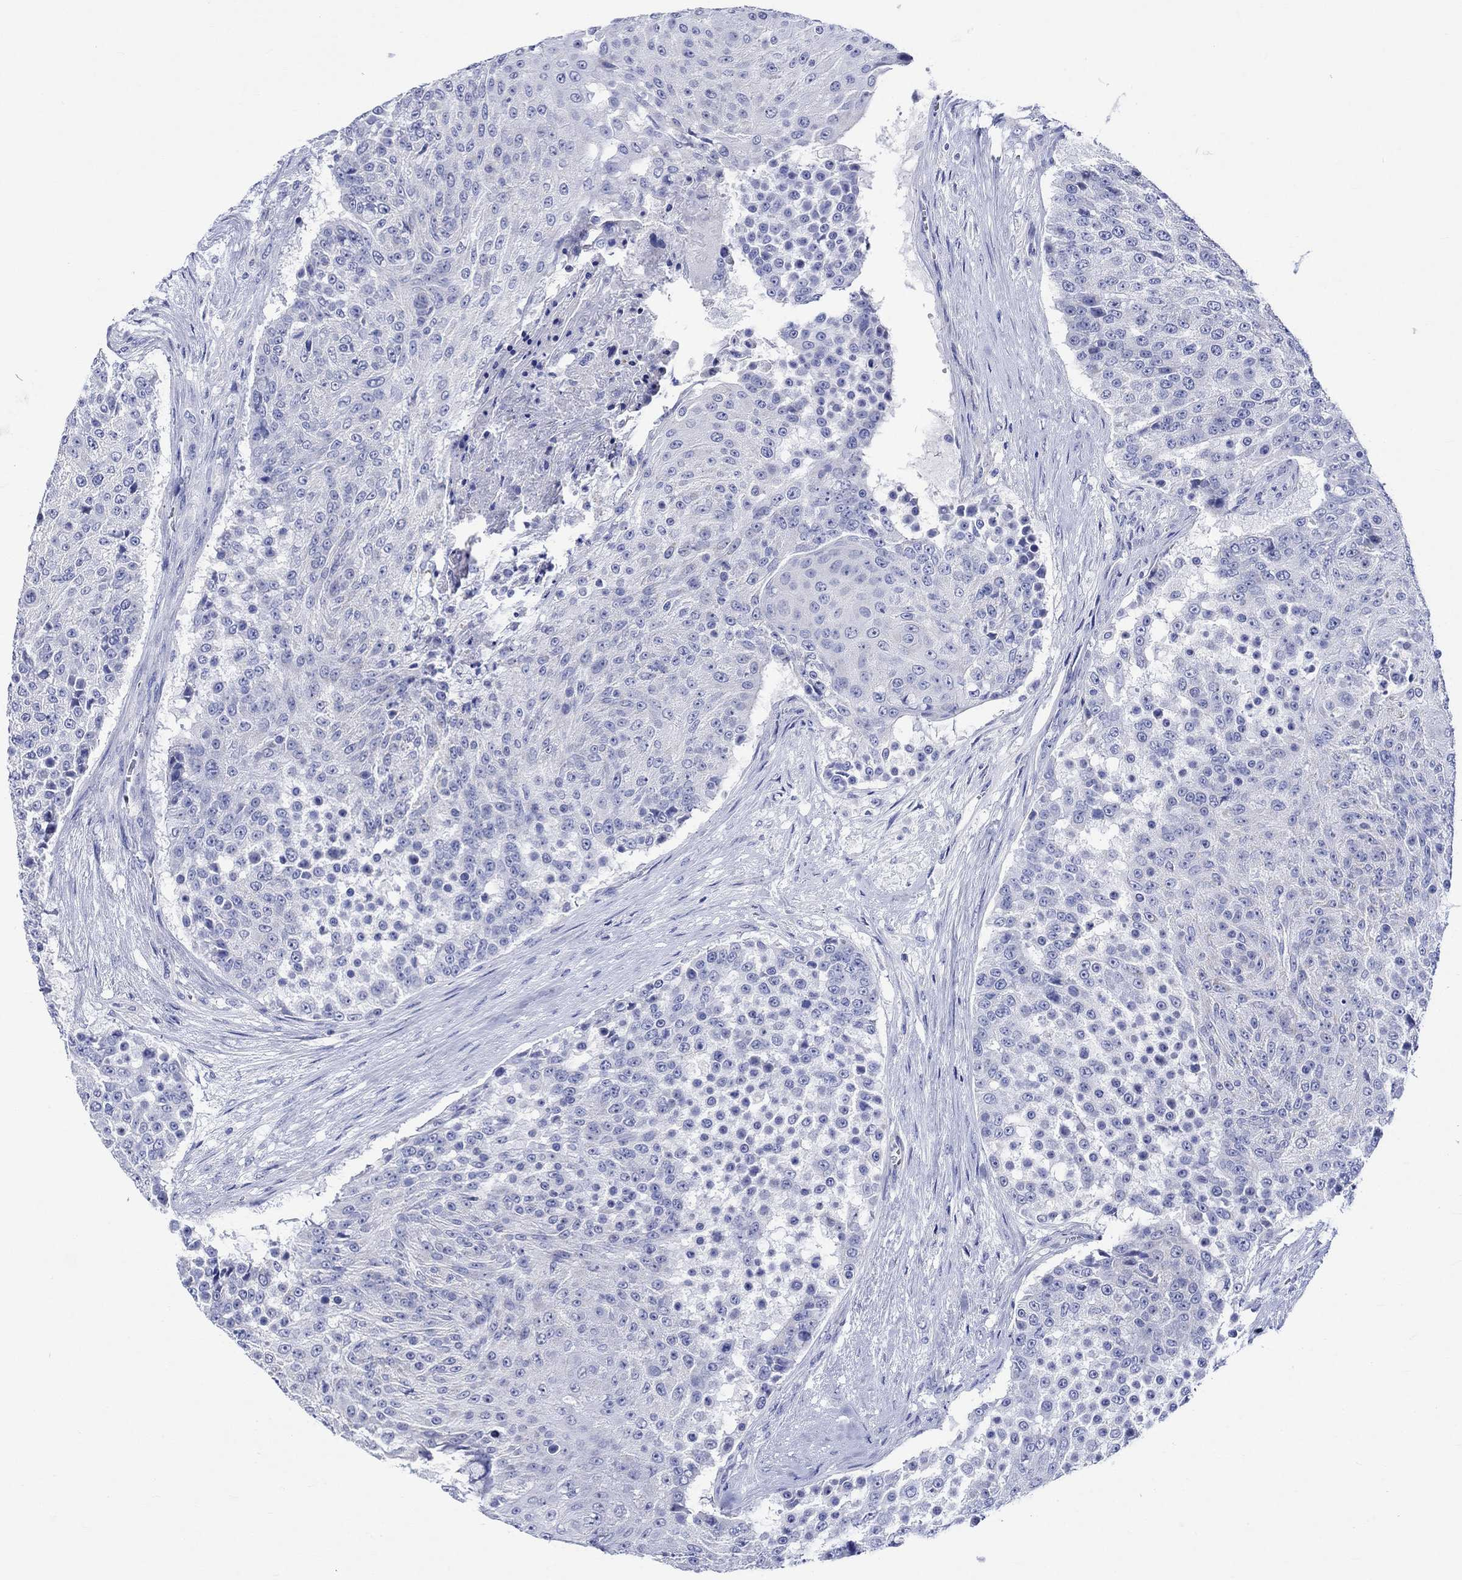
{"staining": {"intensity": "negative", "quantity": "none", "location": "none"}, "tissue": "urothelial cancer", "cell_type": "Tumor cells", "image_type": "cancer", "snomed": [{"axis": "morphology", "description": "Urothelial carcinoma, High grade"}, {"axis": "topography", "description": "Urinary bladder"}], "caption": "Human urothelial cancer stained for a protein using immunohistochemistry (IHC) demonstrates no expression in tumor cells.", "gene": "HARBI1", "patient": {"sex": "female", "age": 63}}